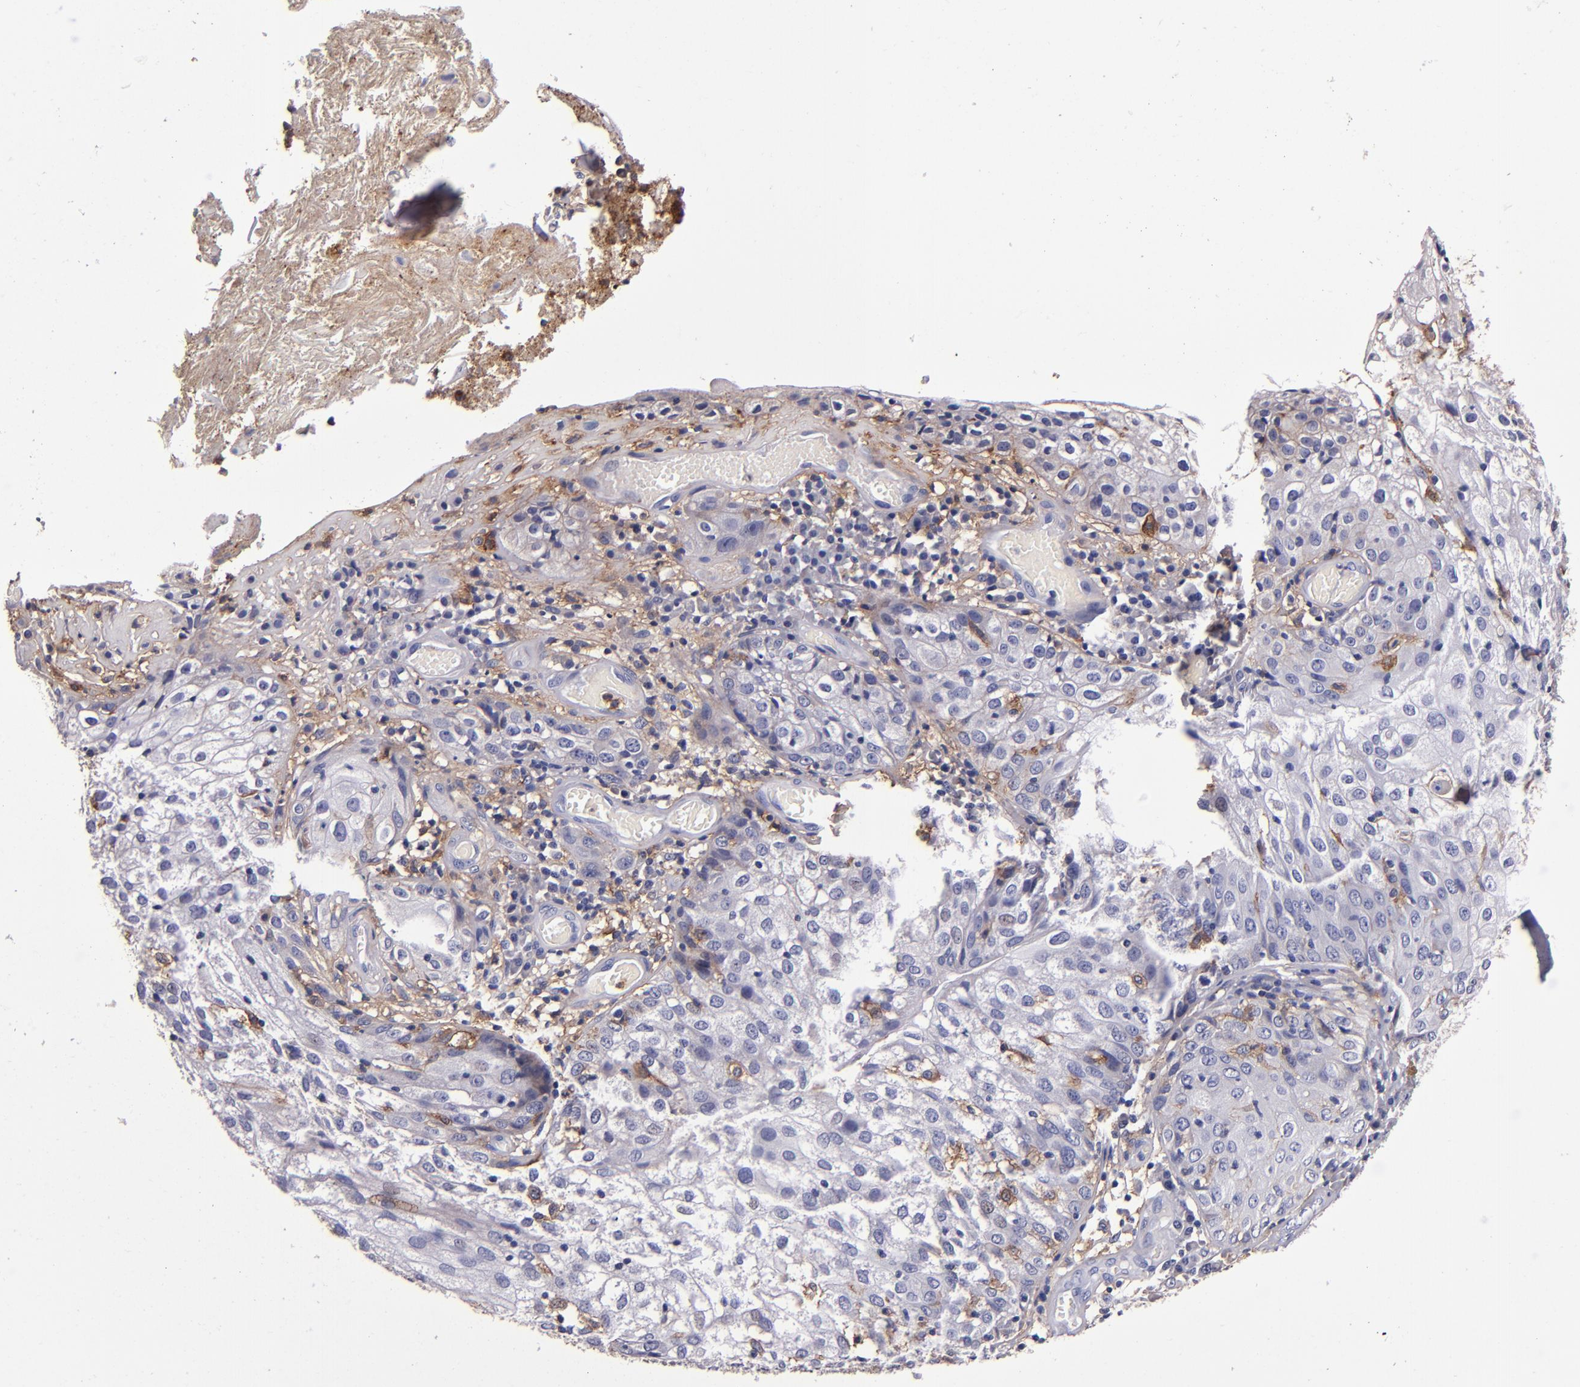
{"staining": {"intensity": "moderate", "quantity": "<25%", "location": "cytoplasmic/membranous"}, "tissue": "skin cancer", "cell_type": "Tumor cells", "image_type": "cancer", "snomed": [{"axis": "morphology", "description": "Squamous cell carcinoma, NOS"}, {"axis": "topography", "description": "Skin"}], "caption": "Tumor cells reveal moderate cytoplasmic/membranous staining in approximately <25% of cells in skin cancer (squamous cell carcinoma). (DAB (3,3'-diaminobenzidine) IHC with brightfield microscopy, high magnification).", "gene": "SIRPA", "patient": {"sex": "male", "age": 65}}